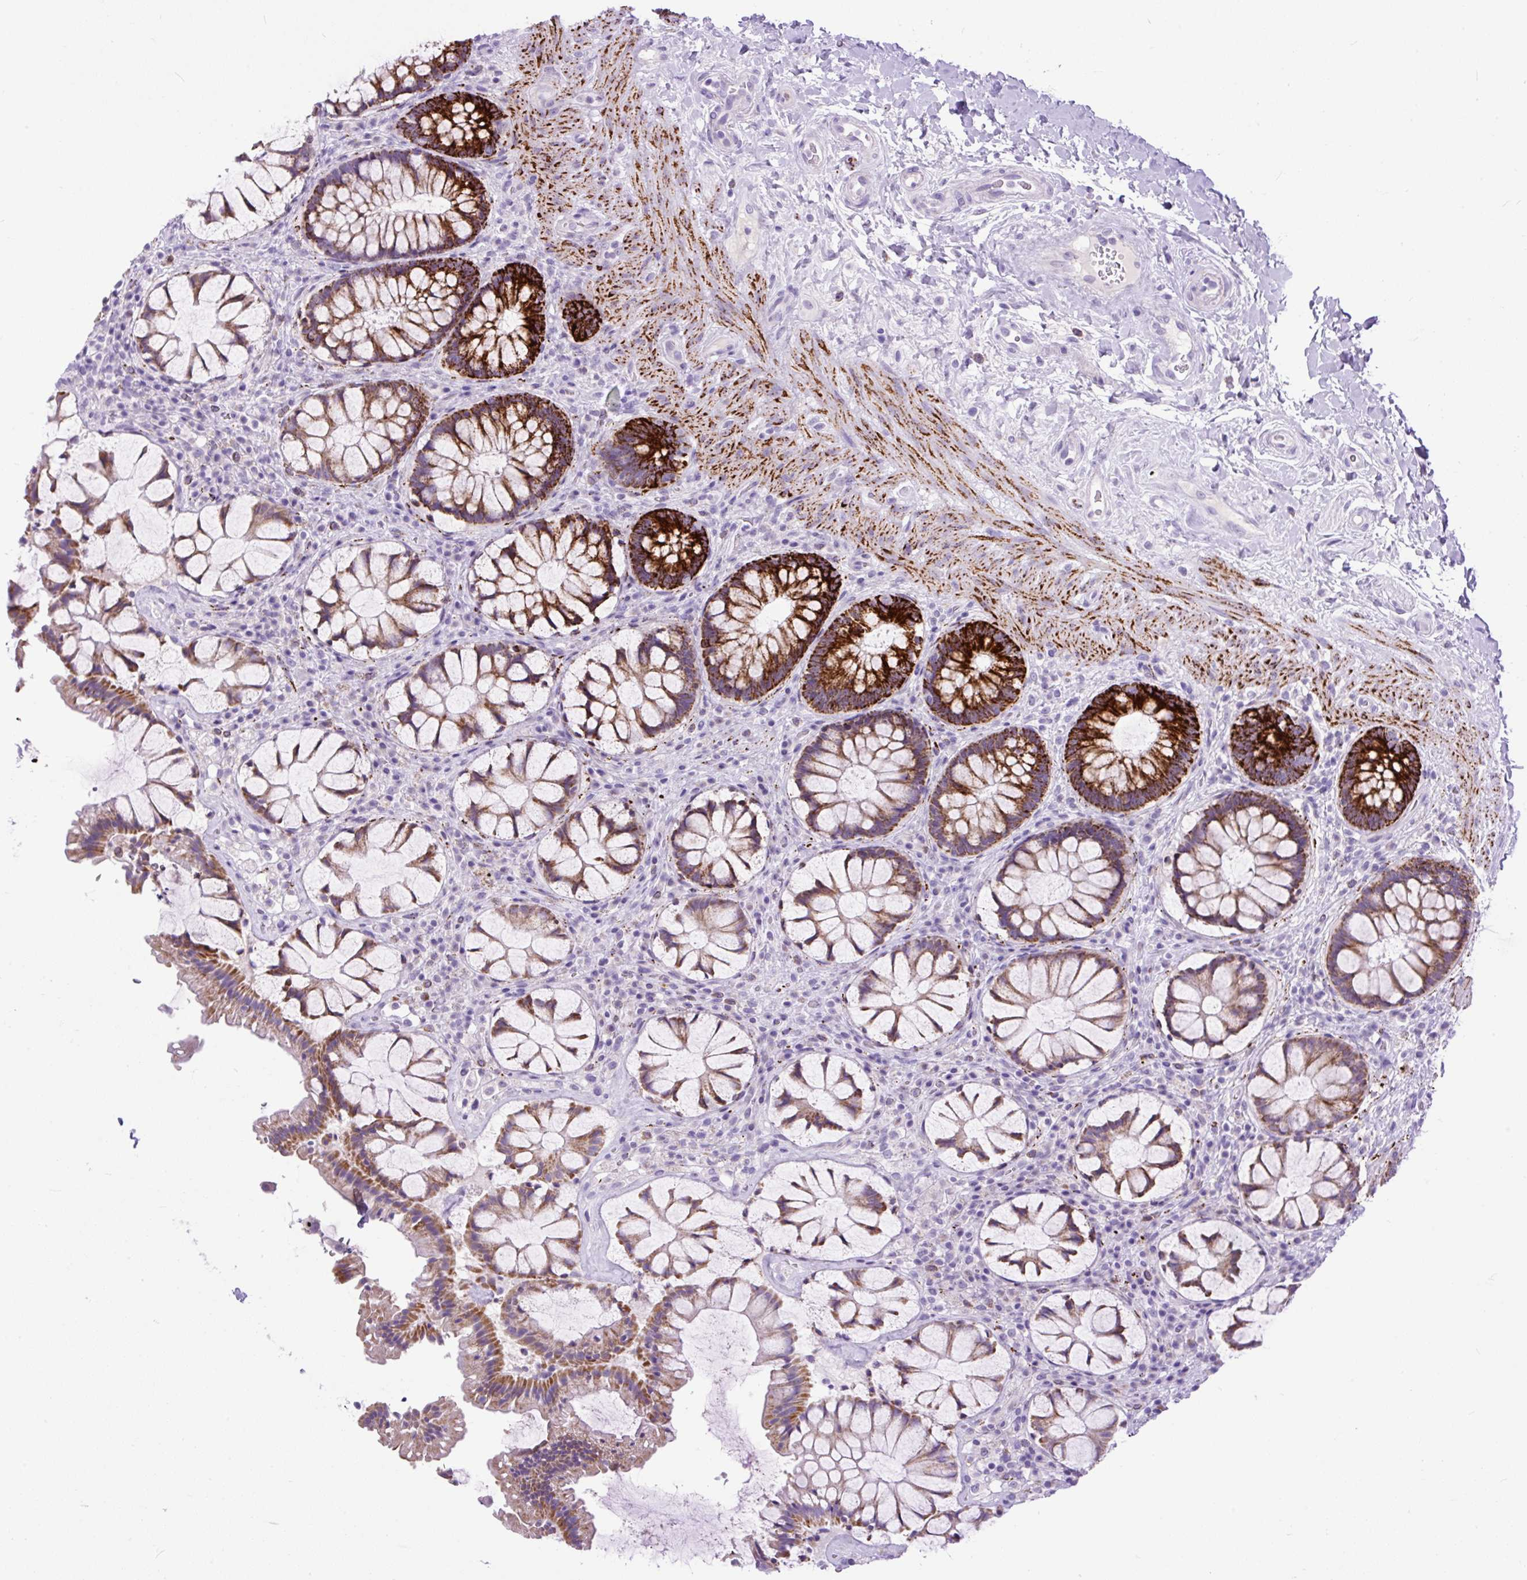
{"staining": {"intensity": "strong", "quantity": "25%-75%", "location": "cytoplasmic/membranous"}, "tissue": "rectum", "cell_type": "Glandular cells", "image_type": "normal", "snomed": [{"axis": "morphology", "description": "Normal tissue, NOS"}, {"axis": "topography", "description": "Rectum"}], "caption": "A brown stain highlights strong cytoplasmic/membranous expression of a protein in glandular cells of unremarkable rectum.", "gene": "ZNF256", "patient": {"sex": "female", "age": 58}}